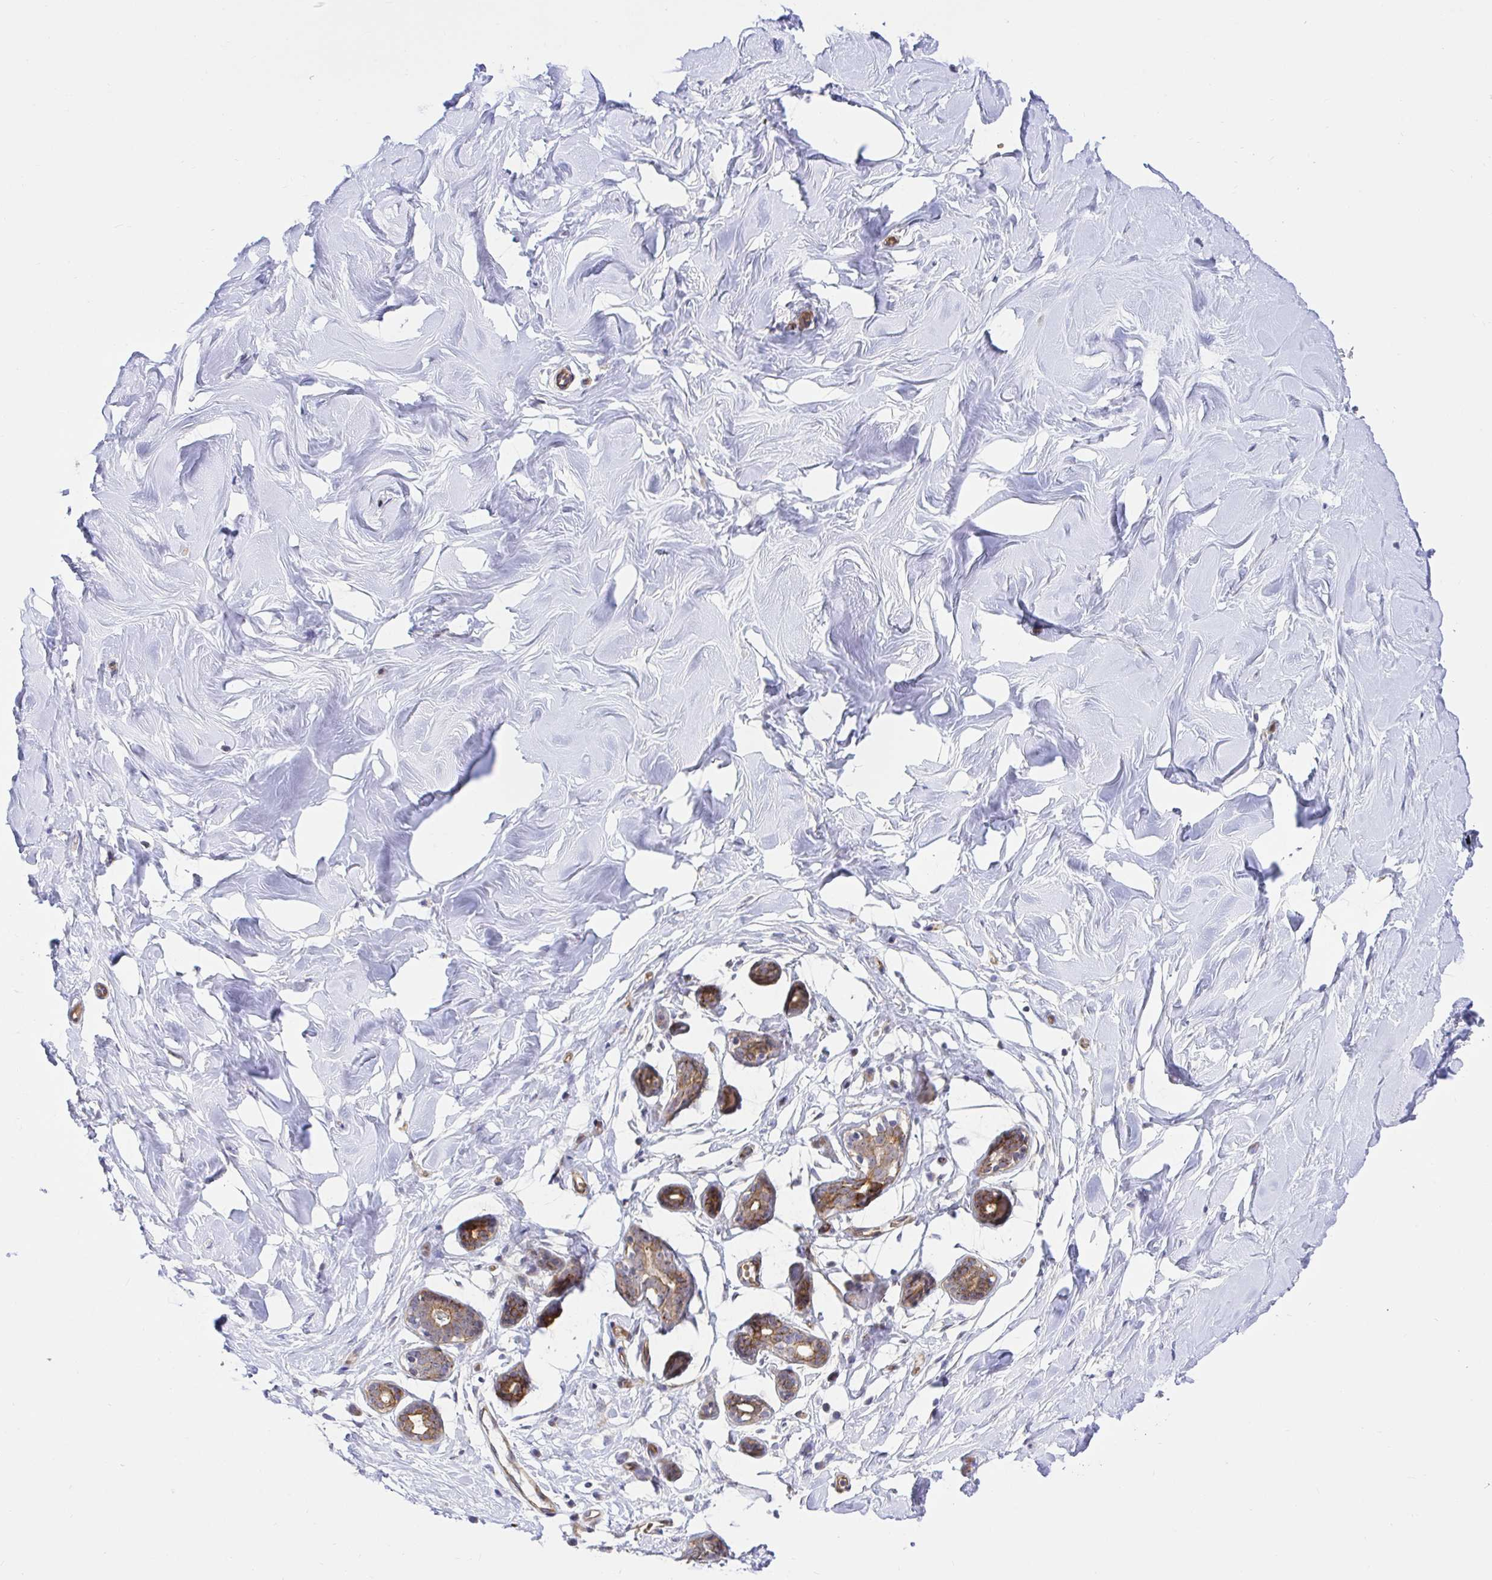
{"staining": {"intensity": "negative", "quantity": "none", "location": "none"}, "tissue": "breast", "cell_type": "Adipocytes", "image_type": "normal", "snomed": [{"axis": "morphology", "description": "Normal tissue, NOS"}, {"axis": "topography", "description": "Breast"}], "caption": "The micrograph shows no staining of adipocytes in normal breast.", "gene": "TRIM55", "patient": {"sex": "female", "age": 27}}